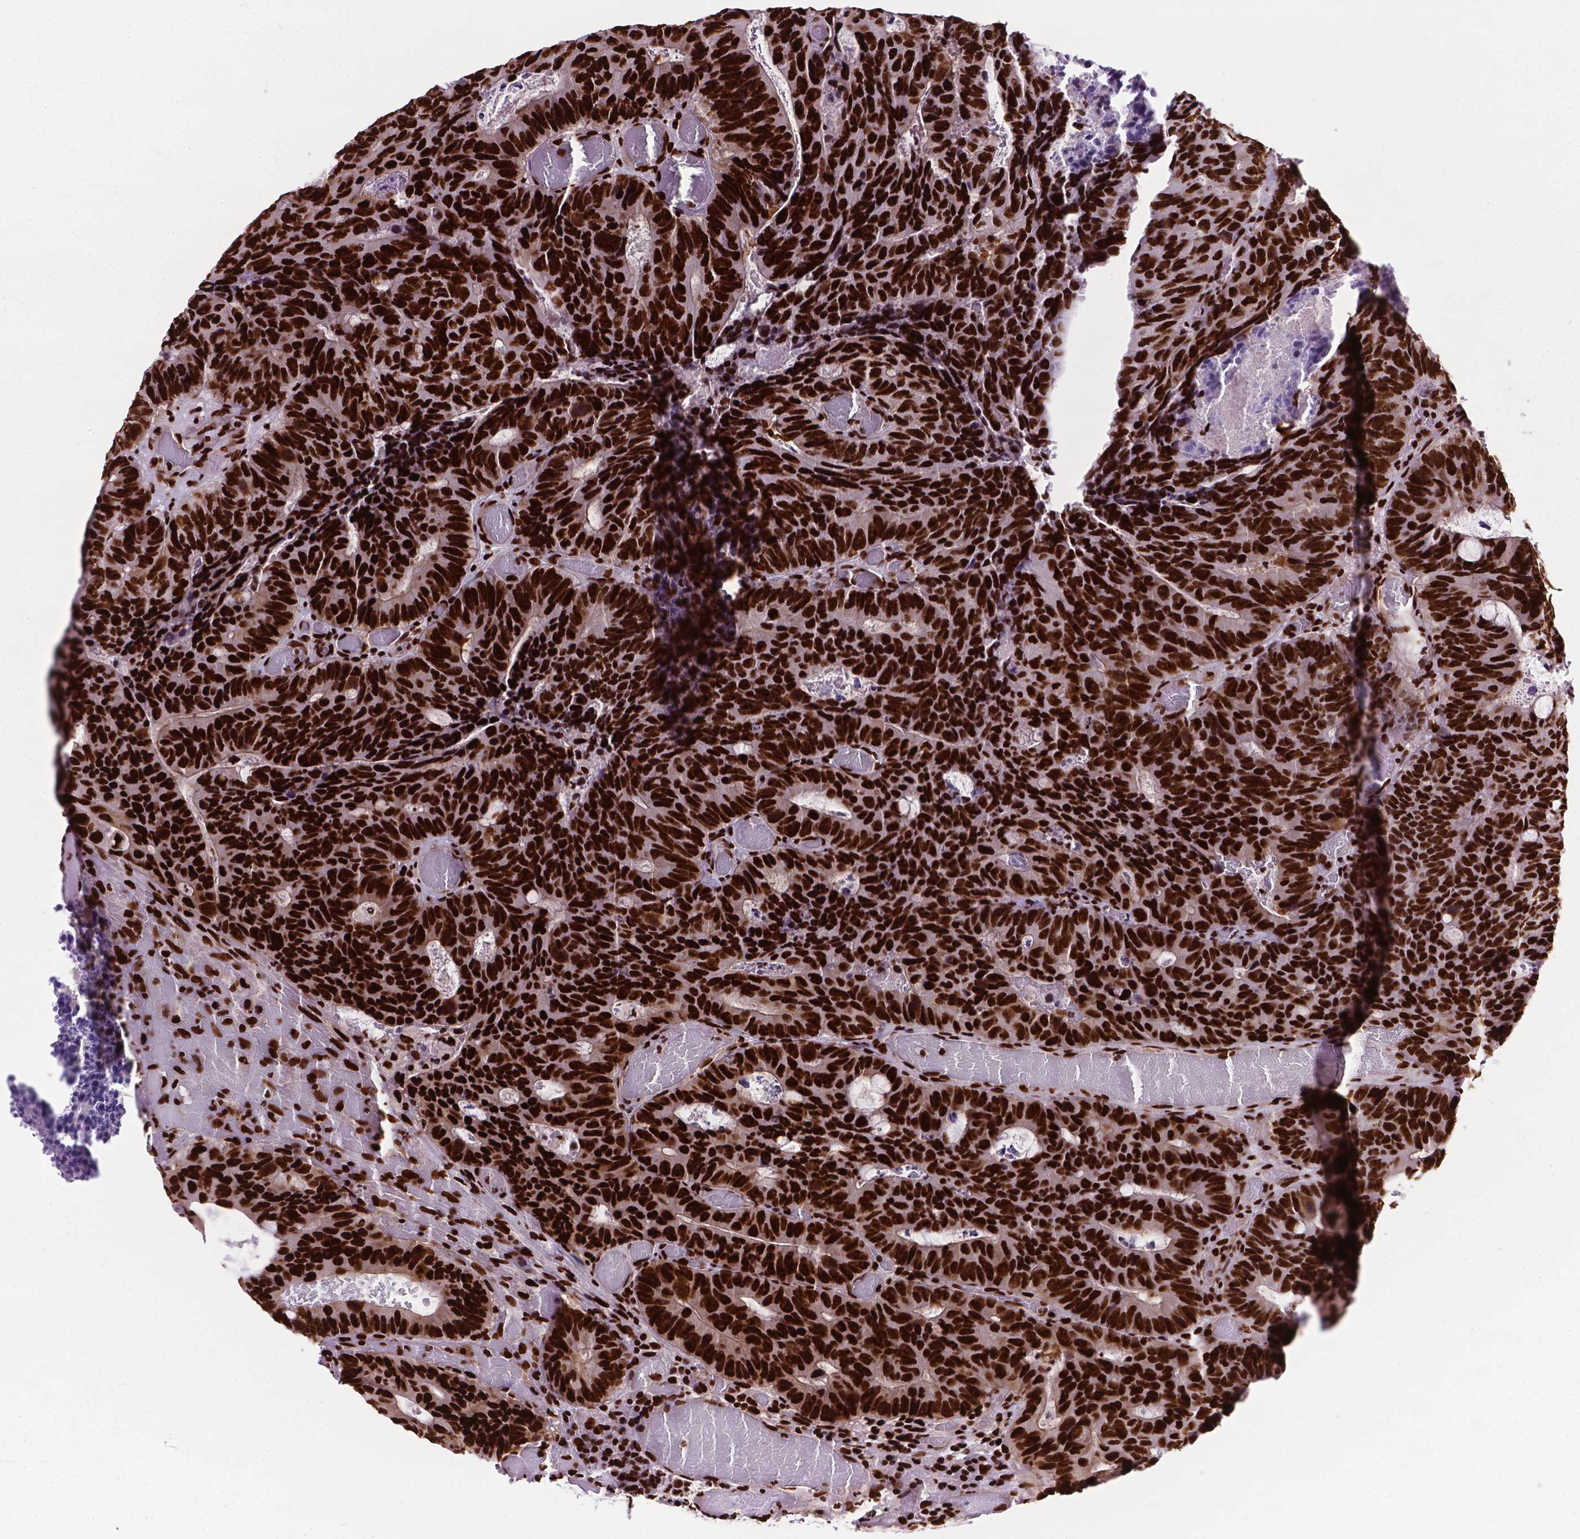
{"staining": {"intensity": "strong", "quantity": ">75%", "location": "nuclear"}, "tissue": "colorectal cancer", "cell_type": "Tumor cells", "image_type": "cancer", "snomed": [{"axis": "morphology", "description": "Adenocarcinoma, NOS"}, {"axis": "topography", "description": "Colon"}], "caption": "Brown immunohistochemical staining in human colorectal adenocarcinoma displays strong nuclear staining in about >75% of tumor cells.", "gene": "SMIM5", "patient": {"sex": "male", "age": 87}}